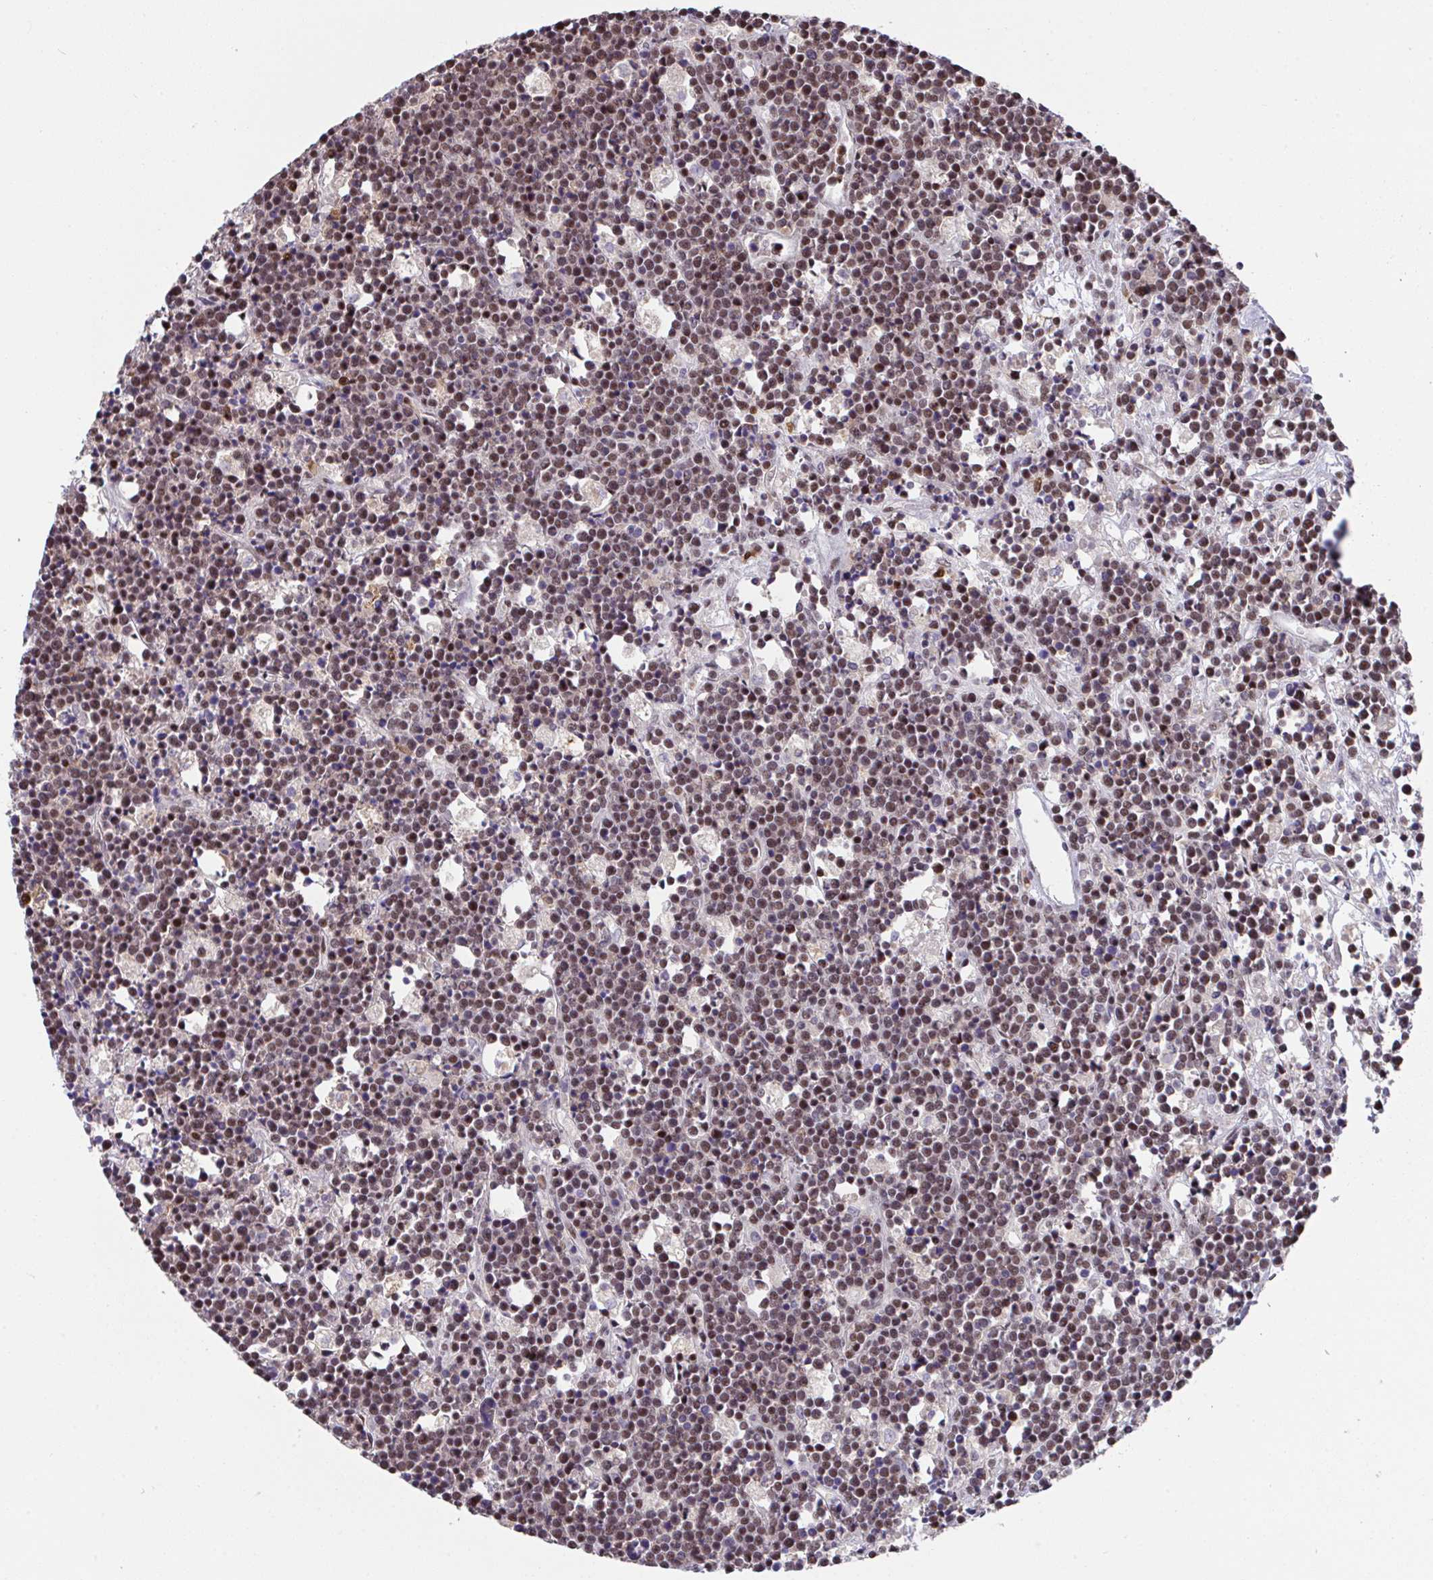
{"staining": {"intensity": "moderate", "quantity": ">75%", "location": "nuclear"}, "tissue": "lymphoma", "cell_type": "Tumor cells", "image_type": "cancer", "snomed": [{"axis": "morphology", "description": "Malignant lymphoma, non-Hodgkin's type, High grade"}, {"axis": "topography", "description": "Ovary"}], "caption": "Tumor cells show medium levels of moderate nuclear staining in about >75% of cells in human malignant lymphoma, non-Hodgkin's type (high-grade).", "gene": "OR6K3", "patient": {"sex": "female", "age": 56}}